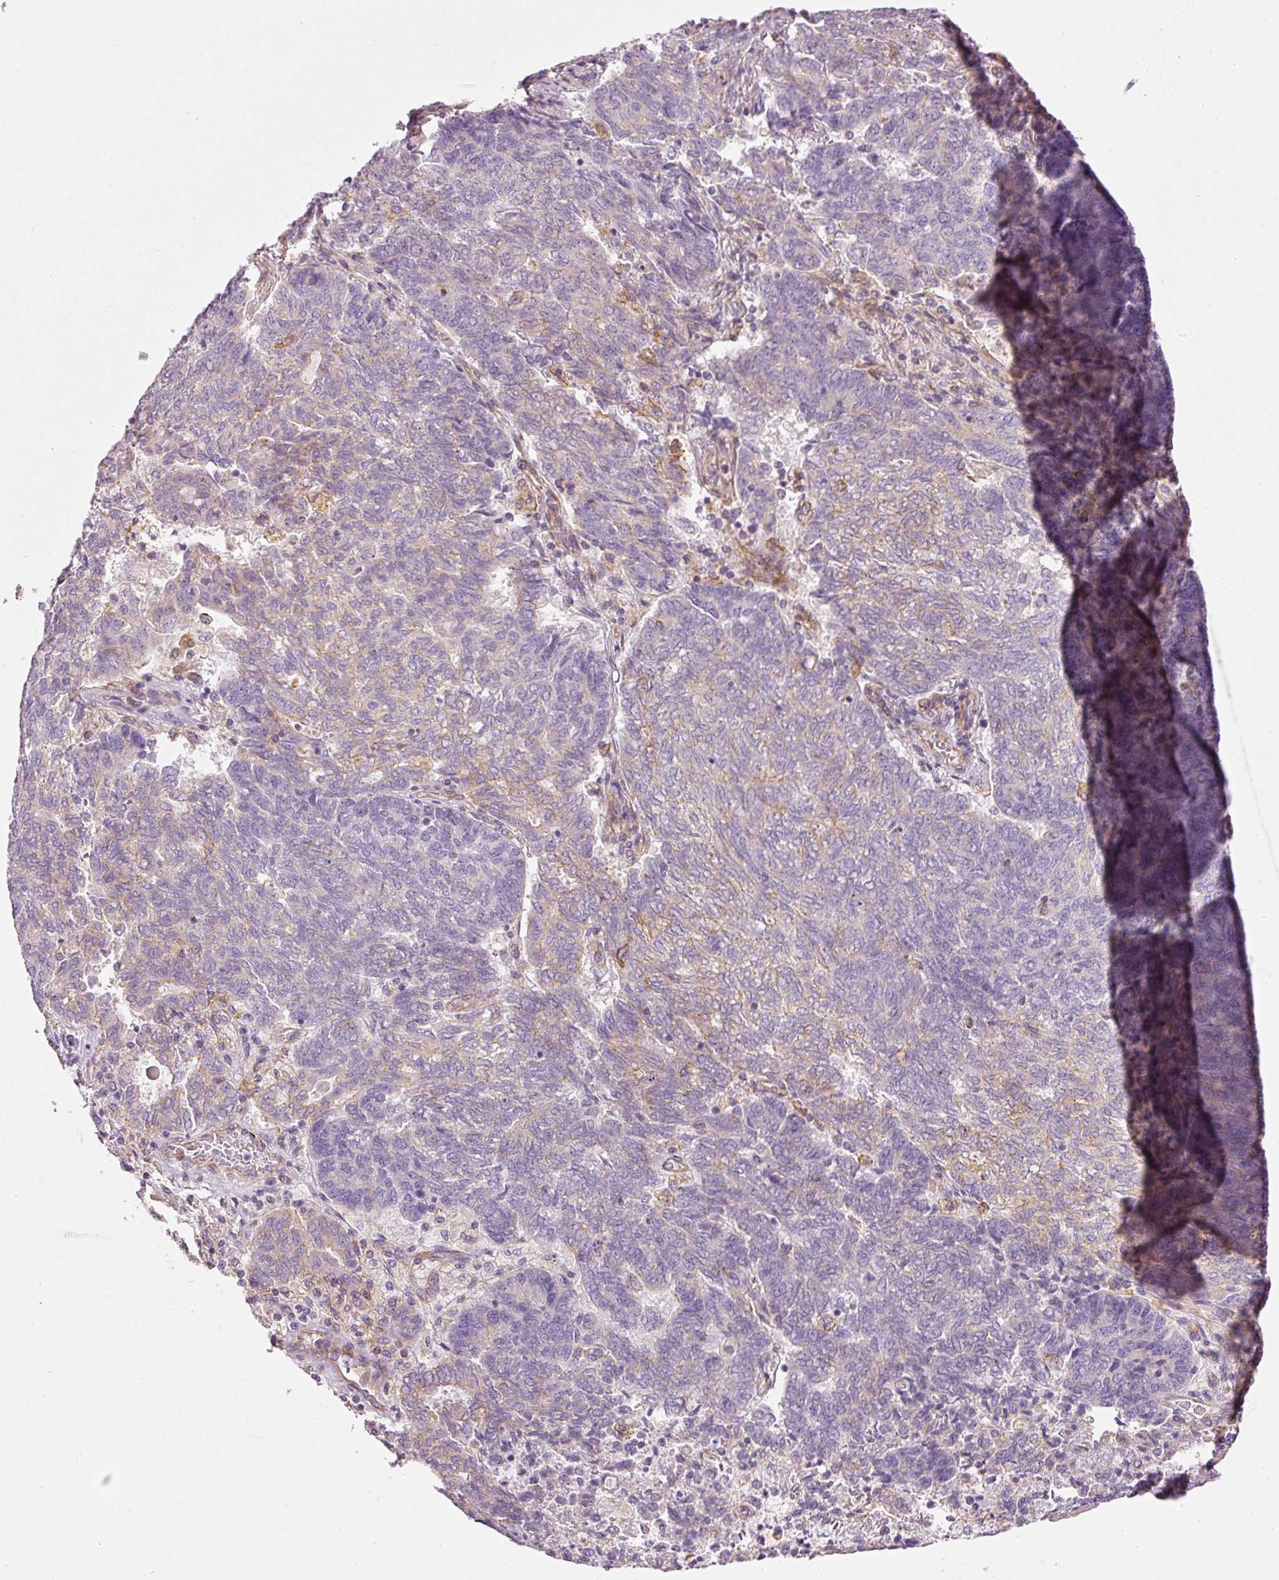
{"staining": {"intensity": "negative", "quantity": "none", "location": "none"}, "tissue": "endometrial cancer", "cell_type": "Tumor cells", "image_type": "cancer", "snomed": [{"axis": "morphology", "description": "Adenocarcinoma, NOS"}, {"axis": "topography", "description": "Endometrium"}], "caption": "The image demonstrates no significant positivity in tumor cells of endometrial cancer (adenocarcinoma).", "gene": "OSR2", "patient": {"sex": "female", "age": 80}}